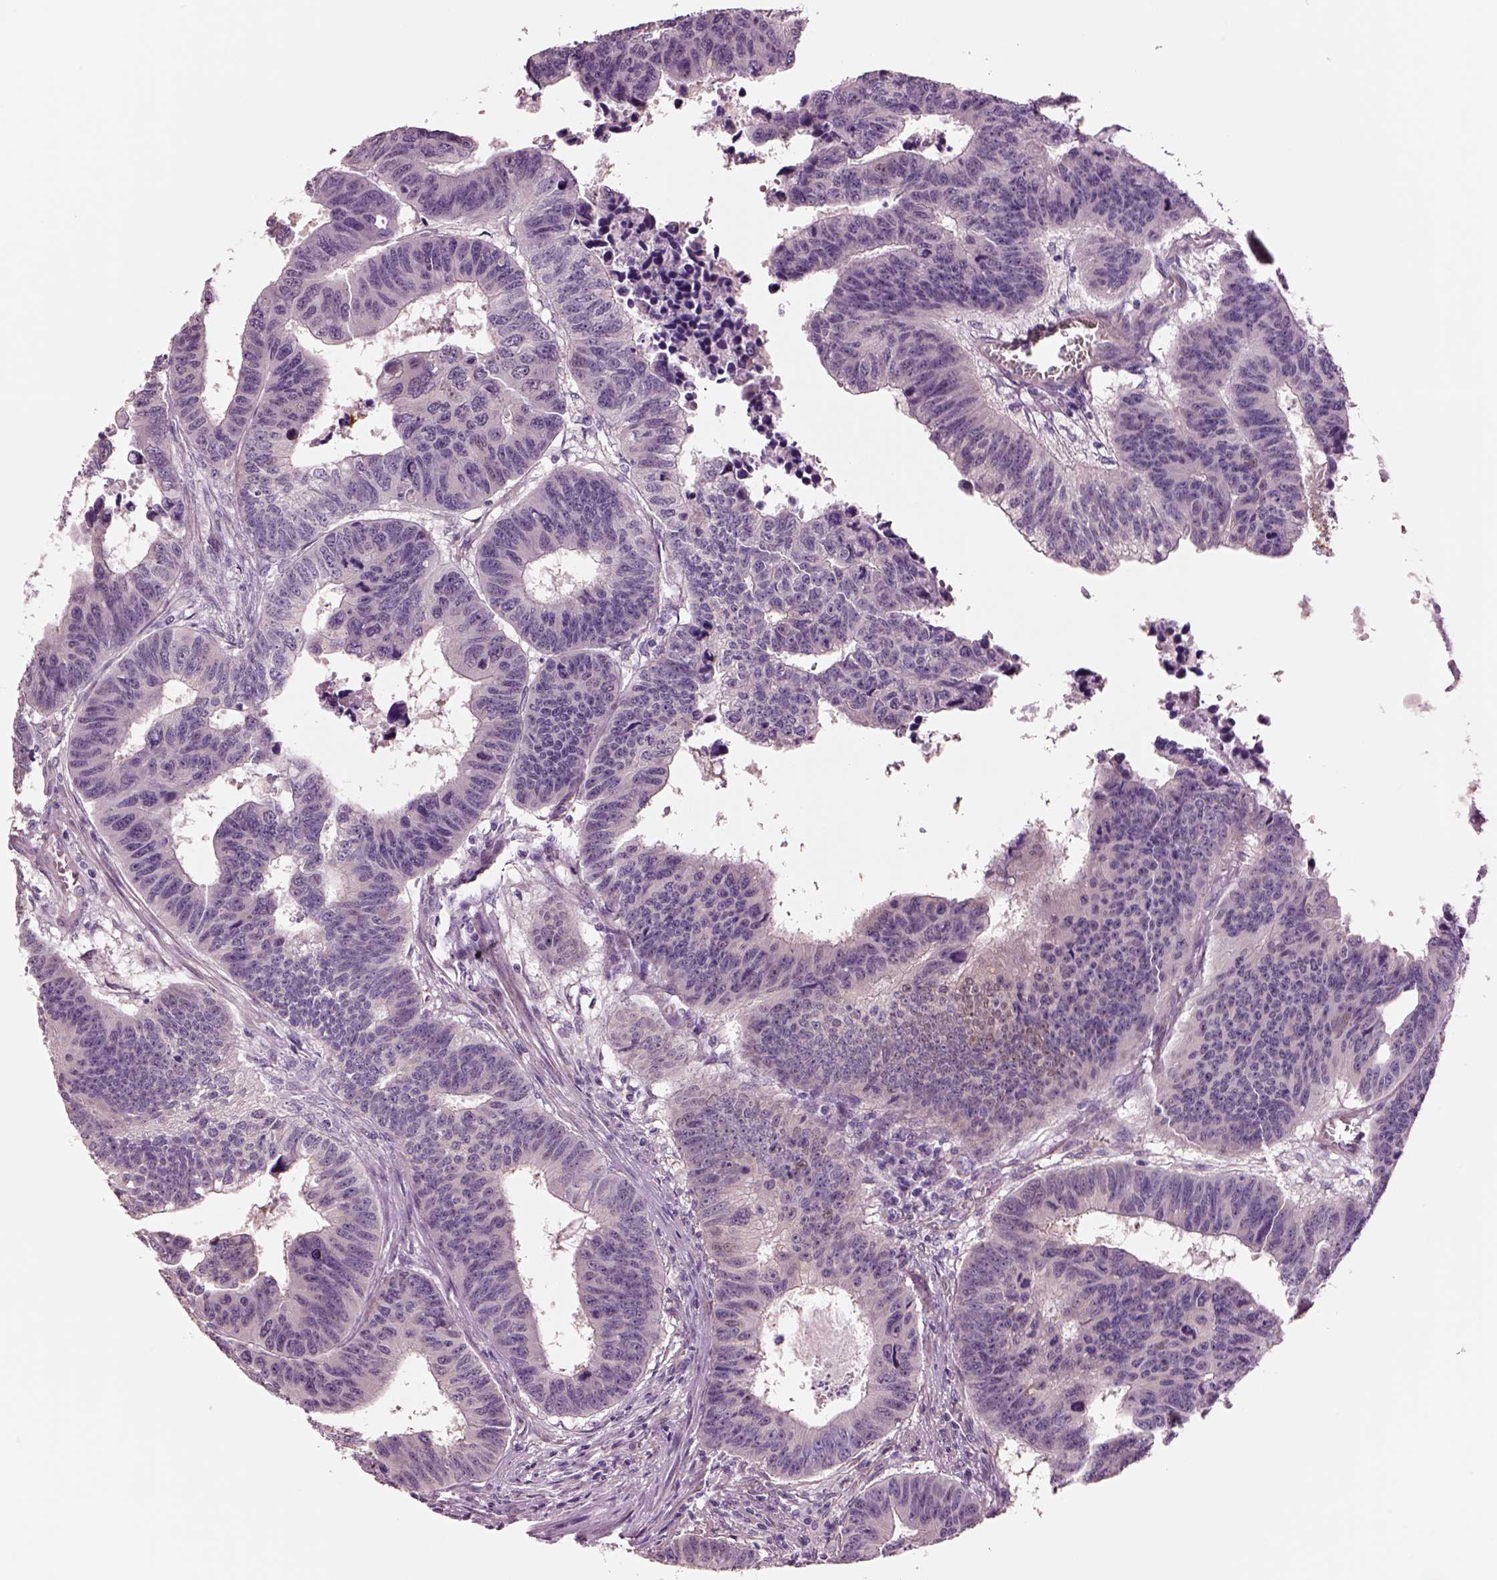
{"staining": {"intensity": "negative", "quantity": "none", "location": "none"}, "tissue": "colorectal cancer", "cell_type": "Tumor cells", "image_type": "cancer", "snomed": [{"axis": "morphology", "description": "Adenocarcinoma, NOS"}, {"axis": "topography", "description": "Rectum"}], "caption": "IHC image of colorectal cancer (adenocarcinoma) stained for a protein (brown), which shows no staining in tumor cells. The staining is performed using DAB (3,3'-diaminobenzidine) brown chromogen with nuclei counter-stained in using hematoxylin.", "gene": "SCML2", "patient": {"sex": "female", "age": 85}}